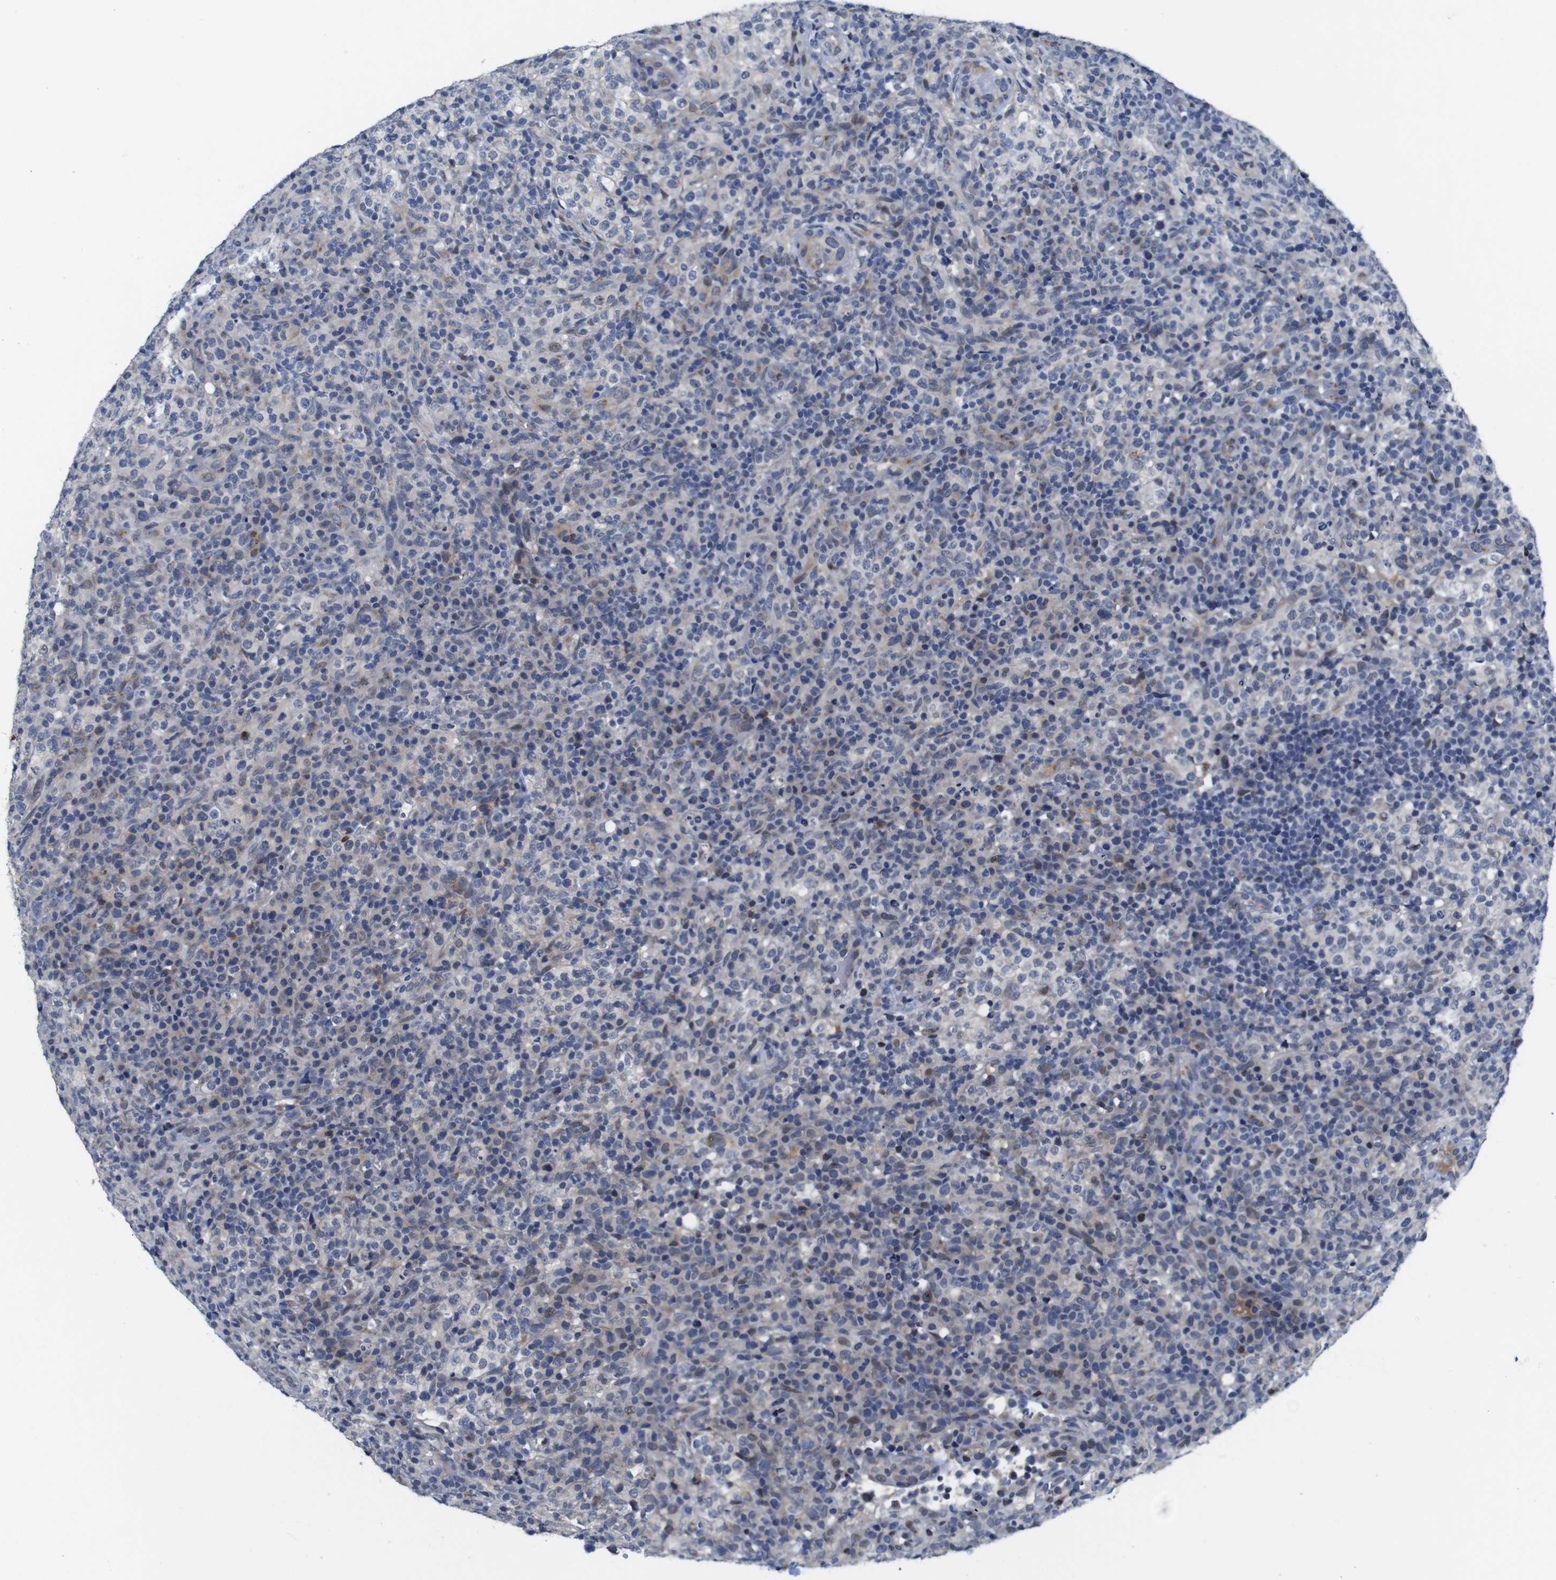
{"staining": {"intensity": "weak", "quantity": "<25%", "location": "nuclear"}, "tissue": "lymphoma", "cell_type": "Tumor cells", "image_type": "cancer", "snomed": [{"axis": "morphology", "description": "Malignant lymphoma, non-Hodgkin's type, High grade"}, {"axis": "topography", "description": "Lymph node"}], "caption": "The IHC image has no significant positivity in tumor cells of high-grade malignant lymphoma, non-Hodgkin's type tissue. (Stains: DAB (3,3'-diaminobenzidine) immunohistochemistry (IHC) with hematoxylin counter stain, Microscopy: brightfield microscopy at high magnification).", "gene": "FURIN", "patient": {"sex": "female", "age": 76}}